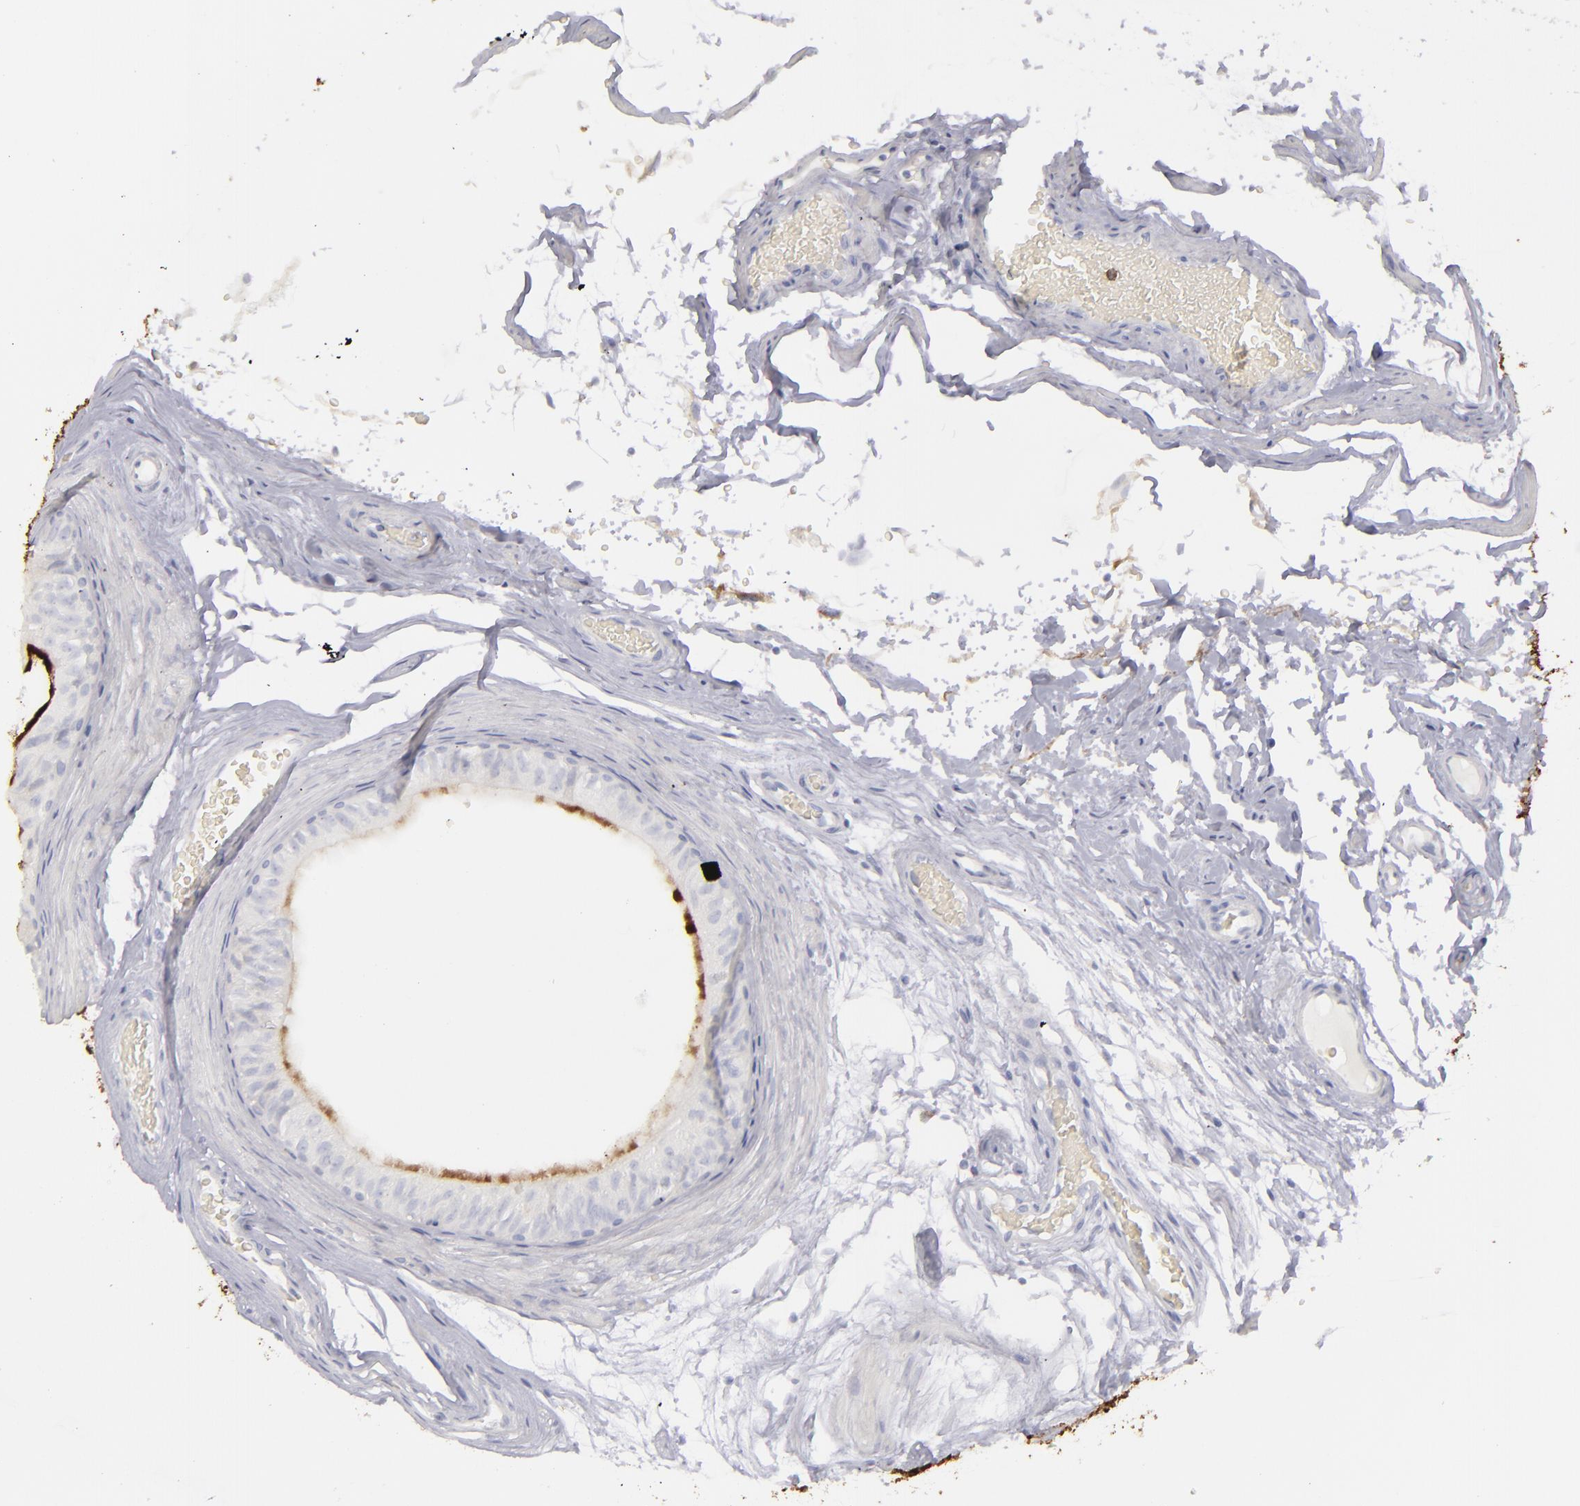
{"staining": {"intensity": "weak", "quantity": "<25%", "location": "cytoplasmic/membranous"}, "tissue": "epididymis", "cell_type": "Glandular cells", "image_type": "normal", "snomed": [{"axis": "morphology", "description": "Normal tissue, NOS"}, {"axis": "topography", "description": "Testis"}, {"axis": "topography", "description": "Epididymis"}], "caption": "IHC of benign epididymis exhibits no expression in glandular cells. (DAB (3,3'-diaminobenzidine) IHC, high magnification).", "gene": "ANPEP", "patient": {"sex": "male", "age": 36}}